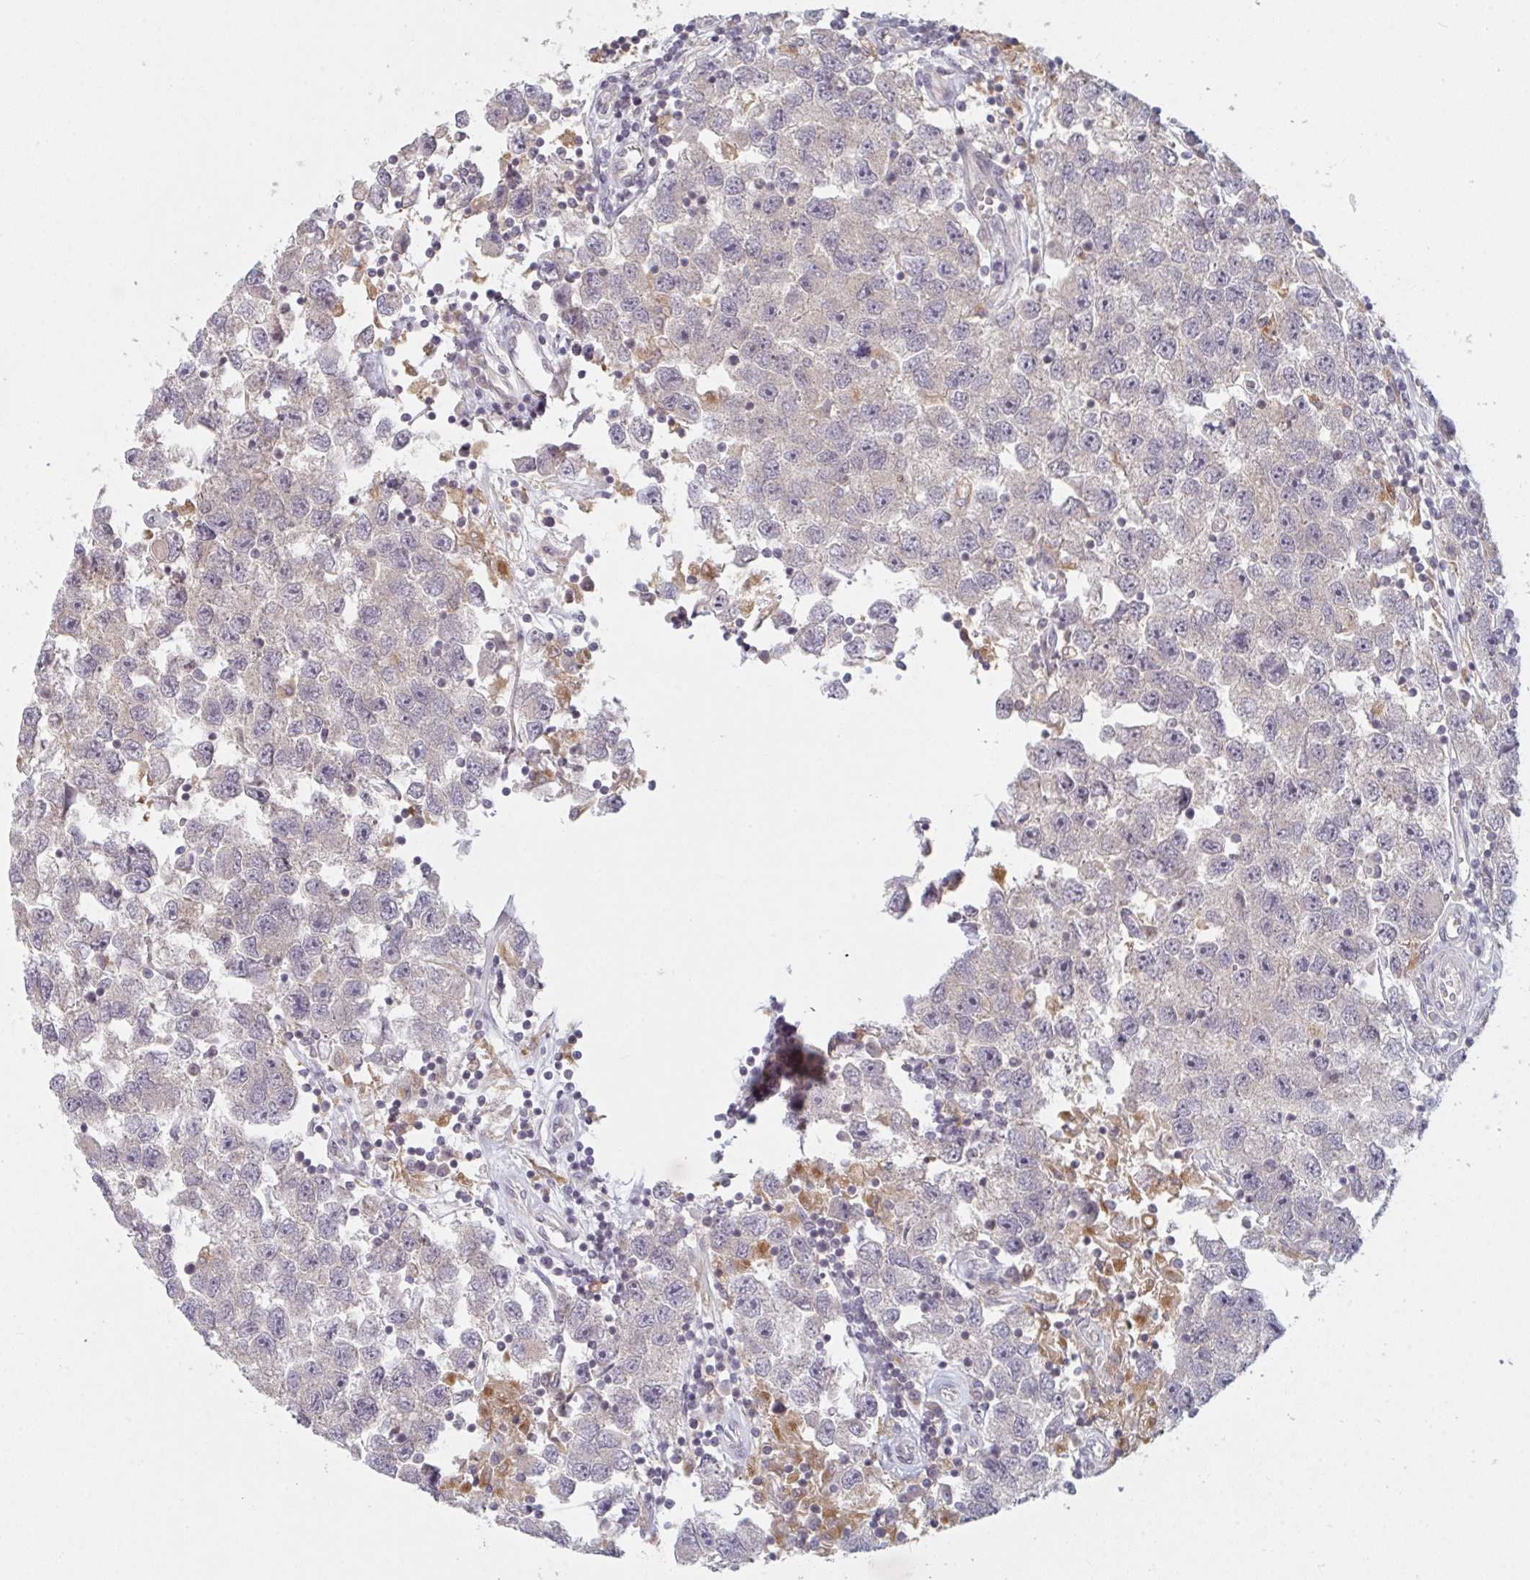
{"staining": {"intensity": "negative", "quantity": "none", "location": "none"}, "tissue": "testis cancer", "cell_type": "Tumor cells", "image_type": "cancer", "snomed": [{"axis": "morphology", "description": "Seminoma, NOS"}, {"axis": "topography", "description": "Testis"}], "caption": "The immunohistochemistry histopathology image has no significant staining in tumor cells of testis cancer (seminoma) tissue.", "gene": "DCST1", "patient": {"sex": "male", "age": 26}}